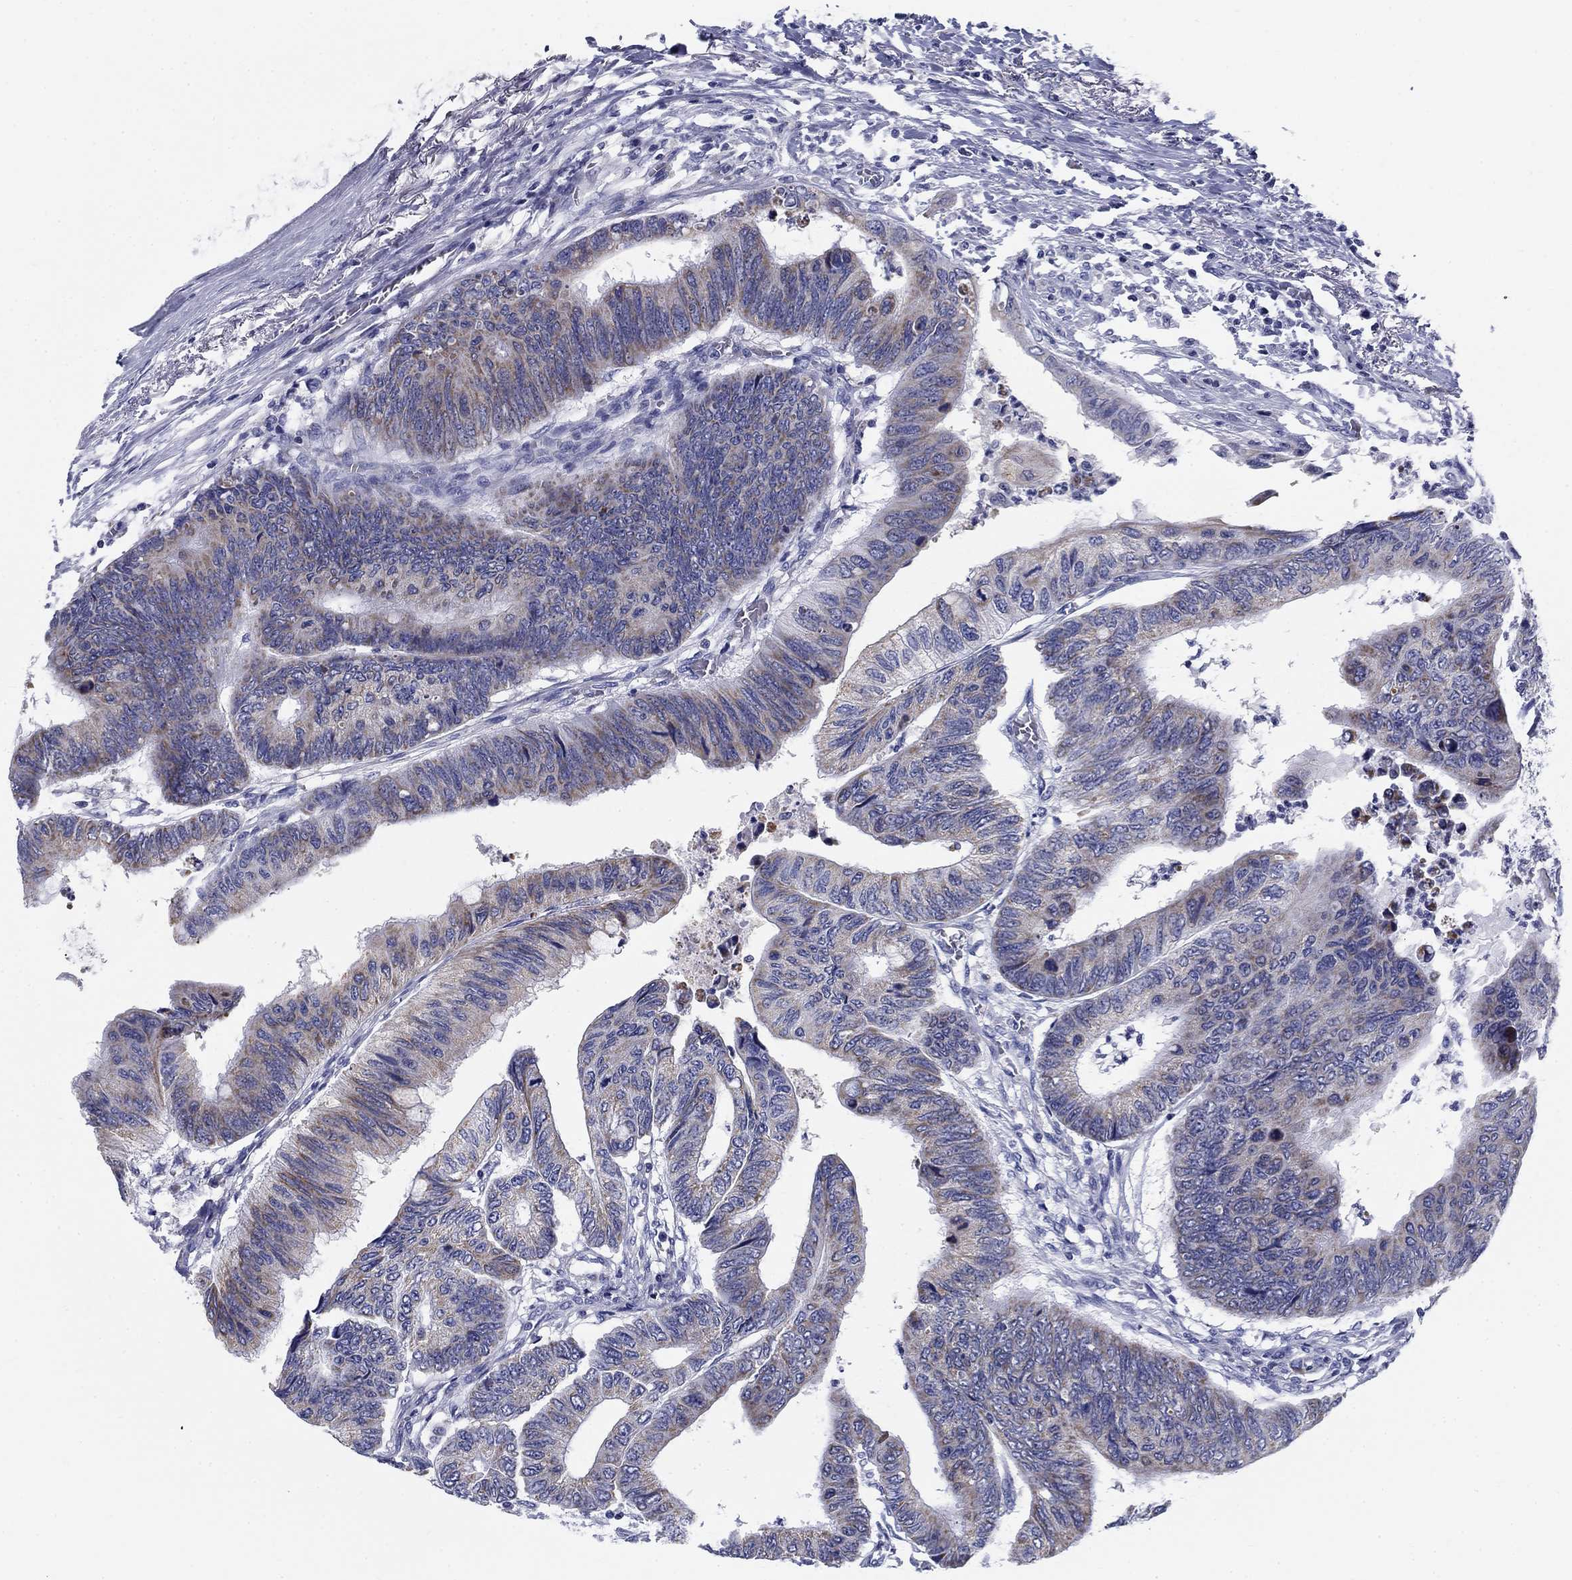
{"staining": {"intensity": "weak", "quantity": "25%-75%", "location": "cytoplasmic/membranous"}, "tissue": "colorectal cancer", "cell_type": "Tumor cells", "image_type": "cancer", "snomed": [{"axis": "morphology", "description": "Normal tissue, NOS"}, {"axis": "morphology", "description": "Adenocarcinoma, NOS"}, {"axis": "topography", "description": "Rectum"}, {"axis": "topography", "description": "Peripheral nerve tissue"}], "caption": "Tumor cells show weak cytoplasmic/membranous staining in approximately 25%-75% of cells in adenocarcinoma (colorectal).", "gene": "UPB1", "patient": {"sex": "male", "age": 92}}